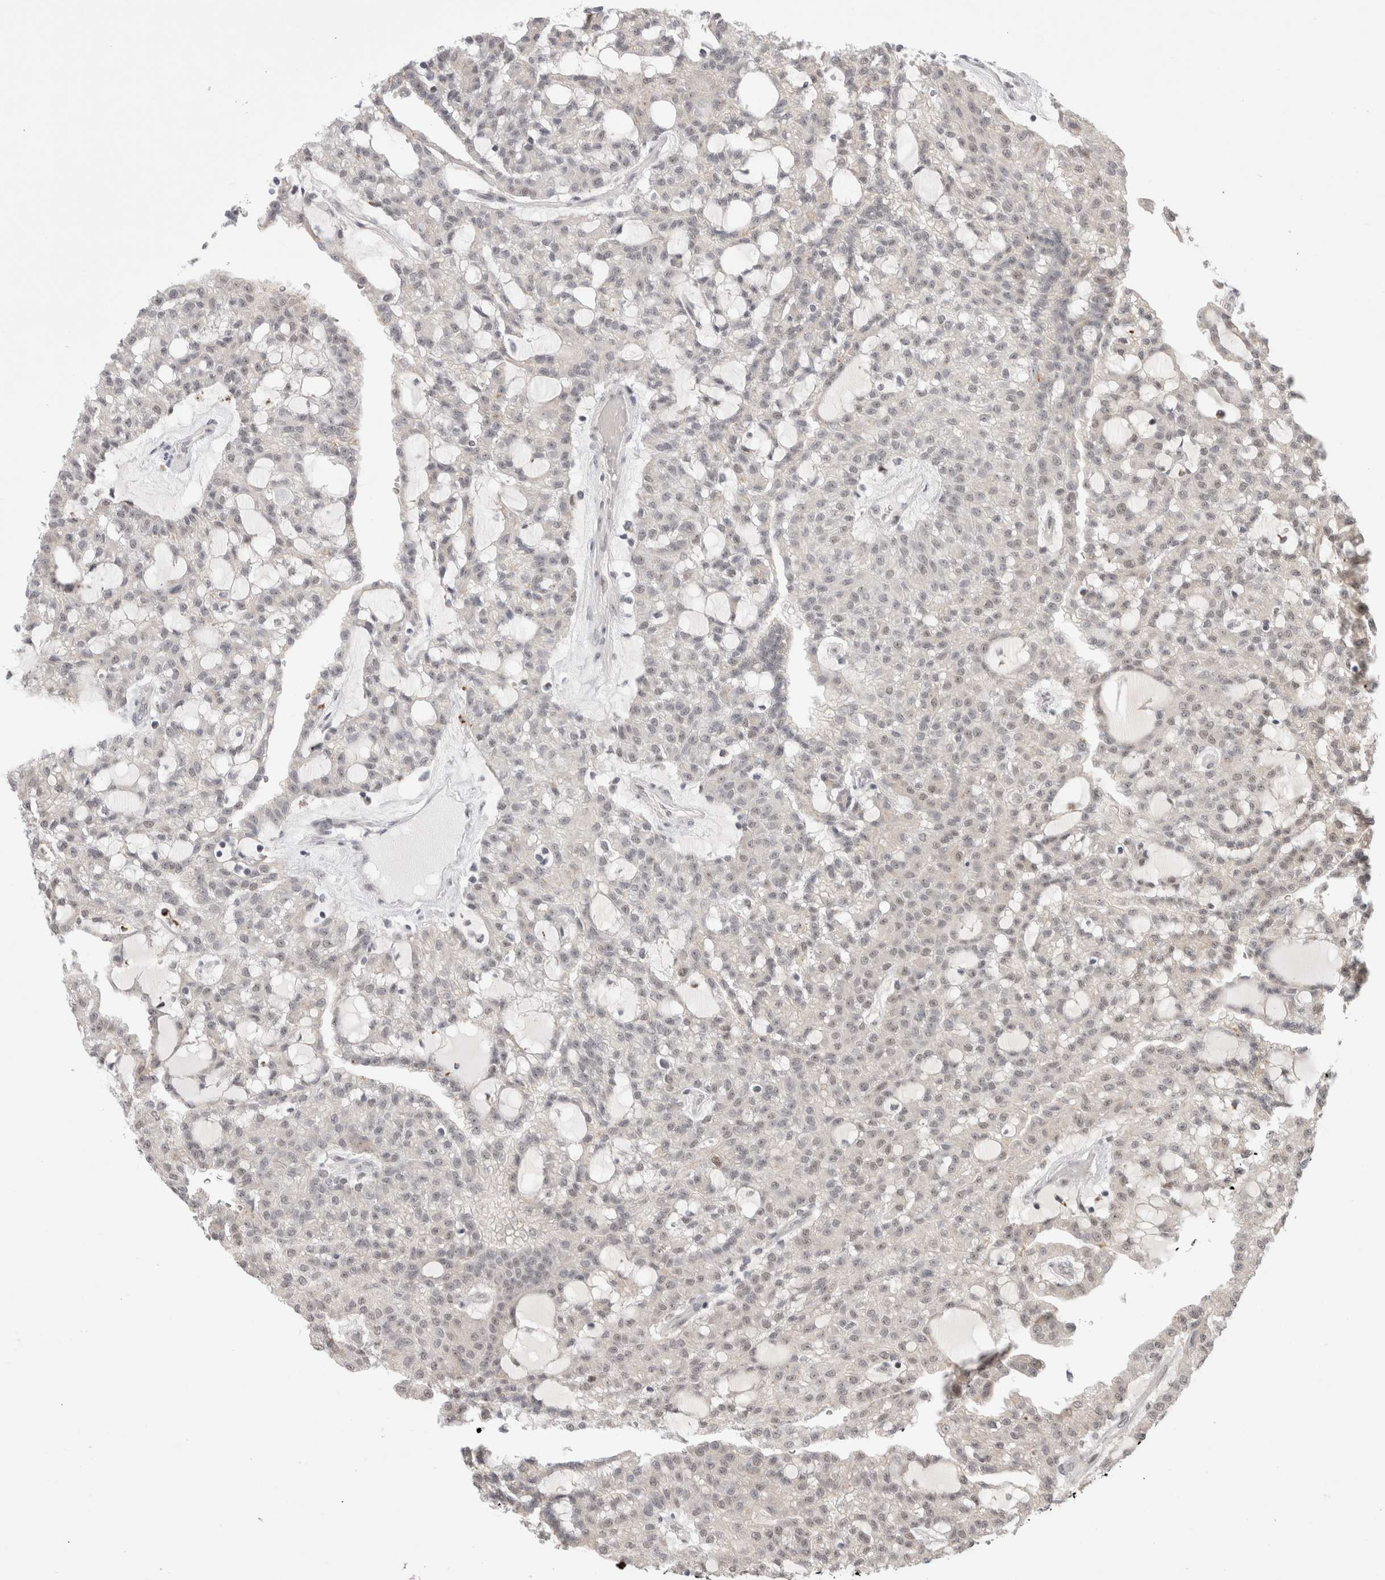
{"staining": {"intensity": "negative", "quantity": "none", "location": "none"}, "tissue": "renal cancer", "cell_type": "Tumor cells", "image_type": "cancer", "snomed": [{"axis": "morphology", "description": "Adenocarcinoma, NOS"}, {"axis": "topography", "description": "Kidney"}], "caption": "There is no significant expression in tumor cells of renal cancer. Brightfield microscopy of IHC stained with DAB (3,3'-diaminobenzidine) (brown) and hematoxylin (blue), captured at high magnification.", "gene": "SENP6", "patient": {"sex": "male", "age": 63}}